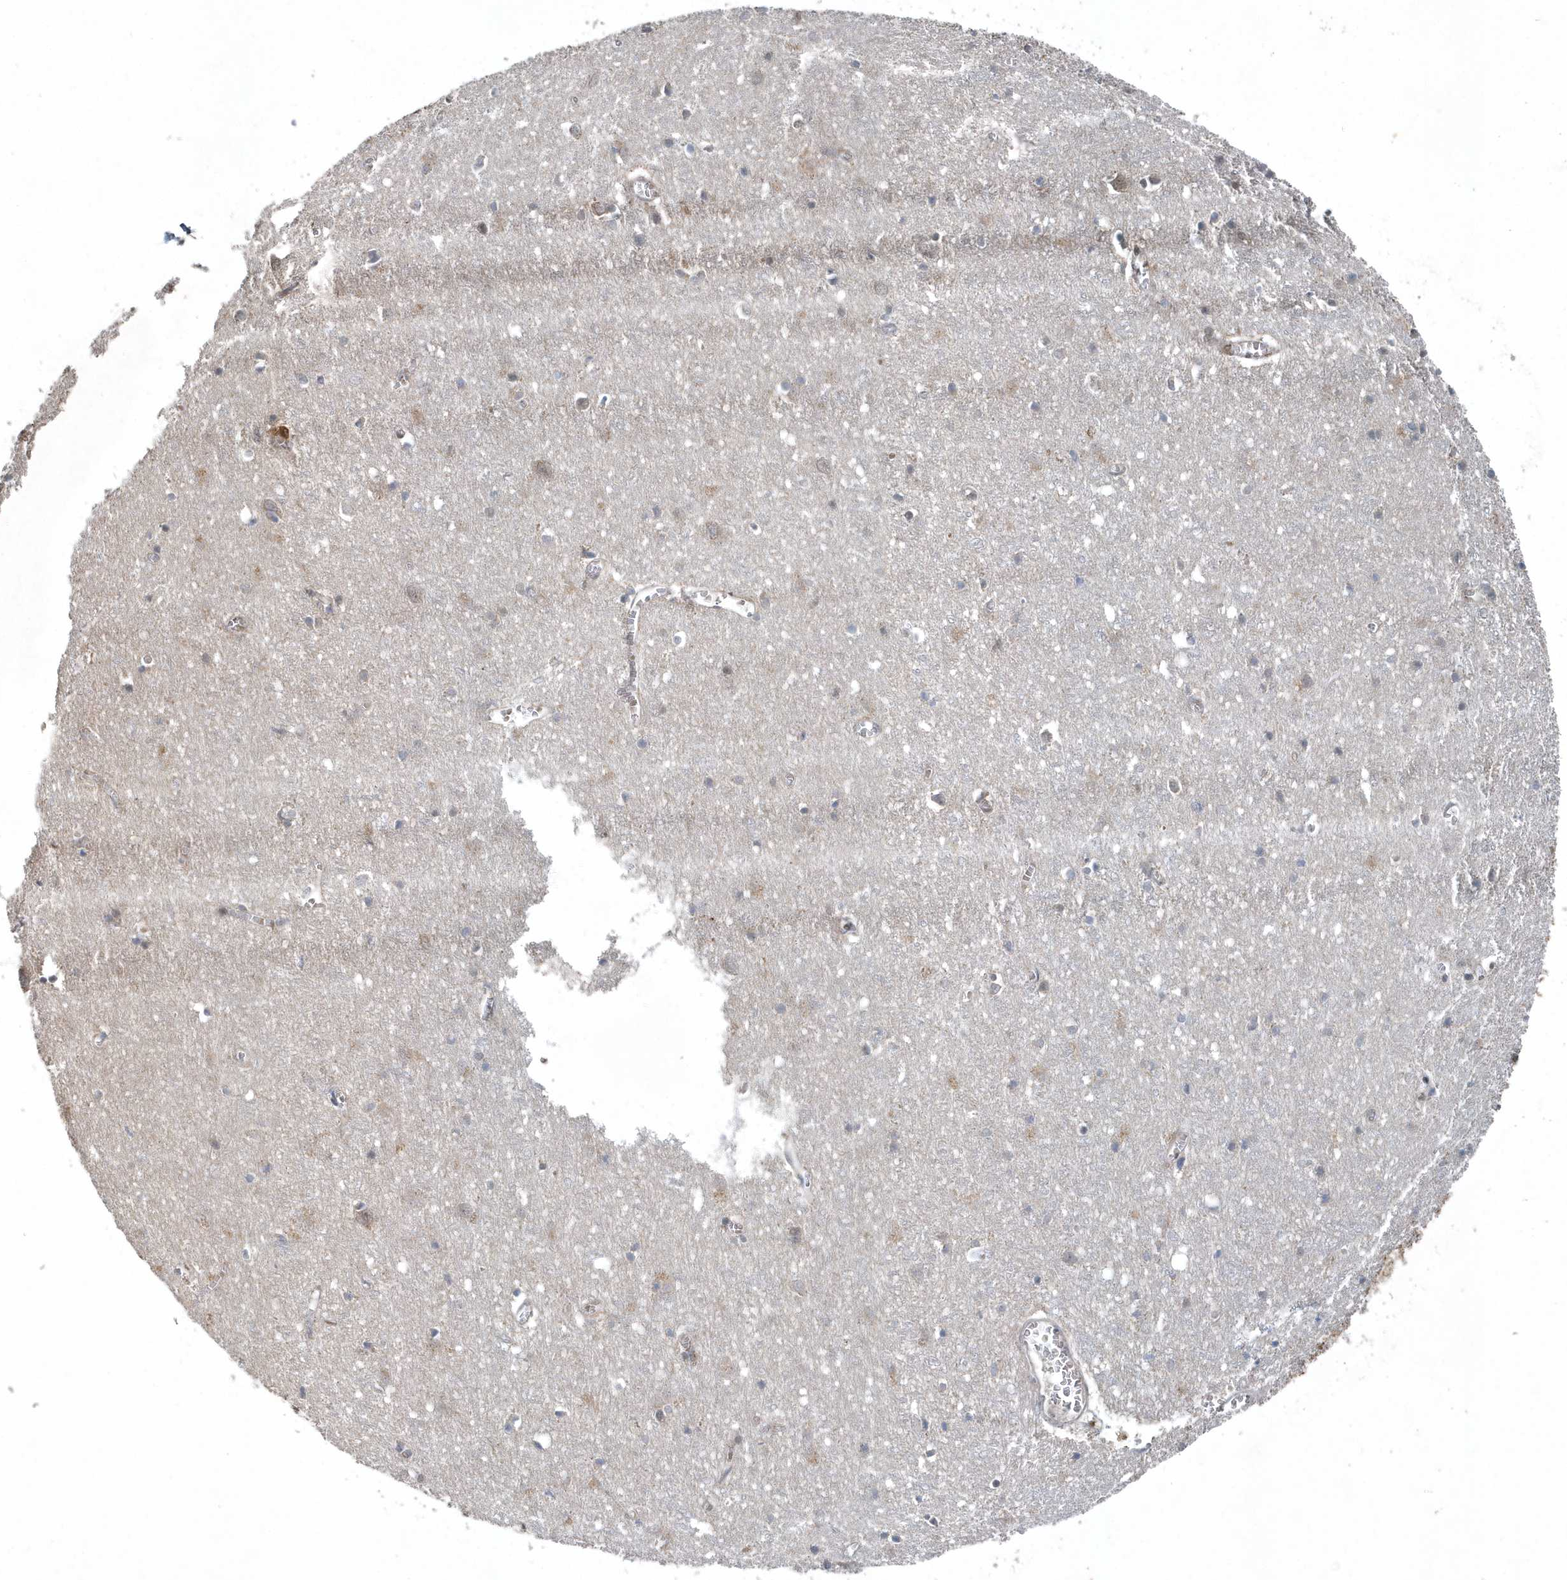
{"staining": {"intensity": "weak", "quantity": ">75%", "location": "cytoplasmic/membranous,nuclear"}, "tissue": "cerebral cortex", "cell_type": "Endothelial cells", "image_type": "normal", "snomed": [{"axis": "morphology", "description": "Normal tissue, NOS"}, {"axis": "topography", "description": "Cerebral cortex"}], "caption": "Weak cytoplasmic/membranous,nuclear staining for a protein is seen in approximately >75% of endothelial cells of normal cerebral cortex using immunohistochemistry.", "gene": "QTRT2", "patient": {"sex": "female", "age": 64}}